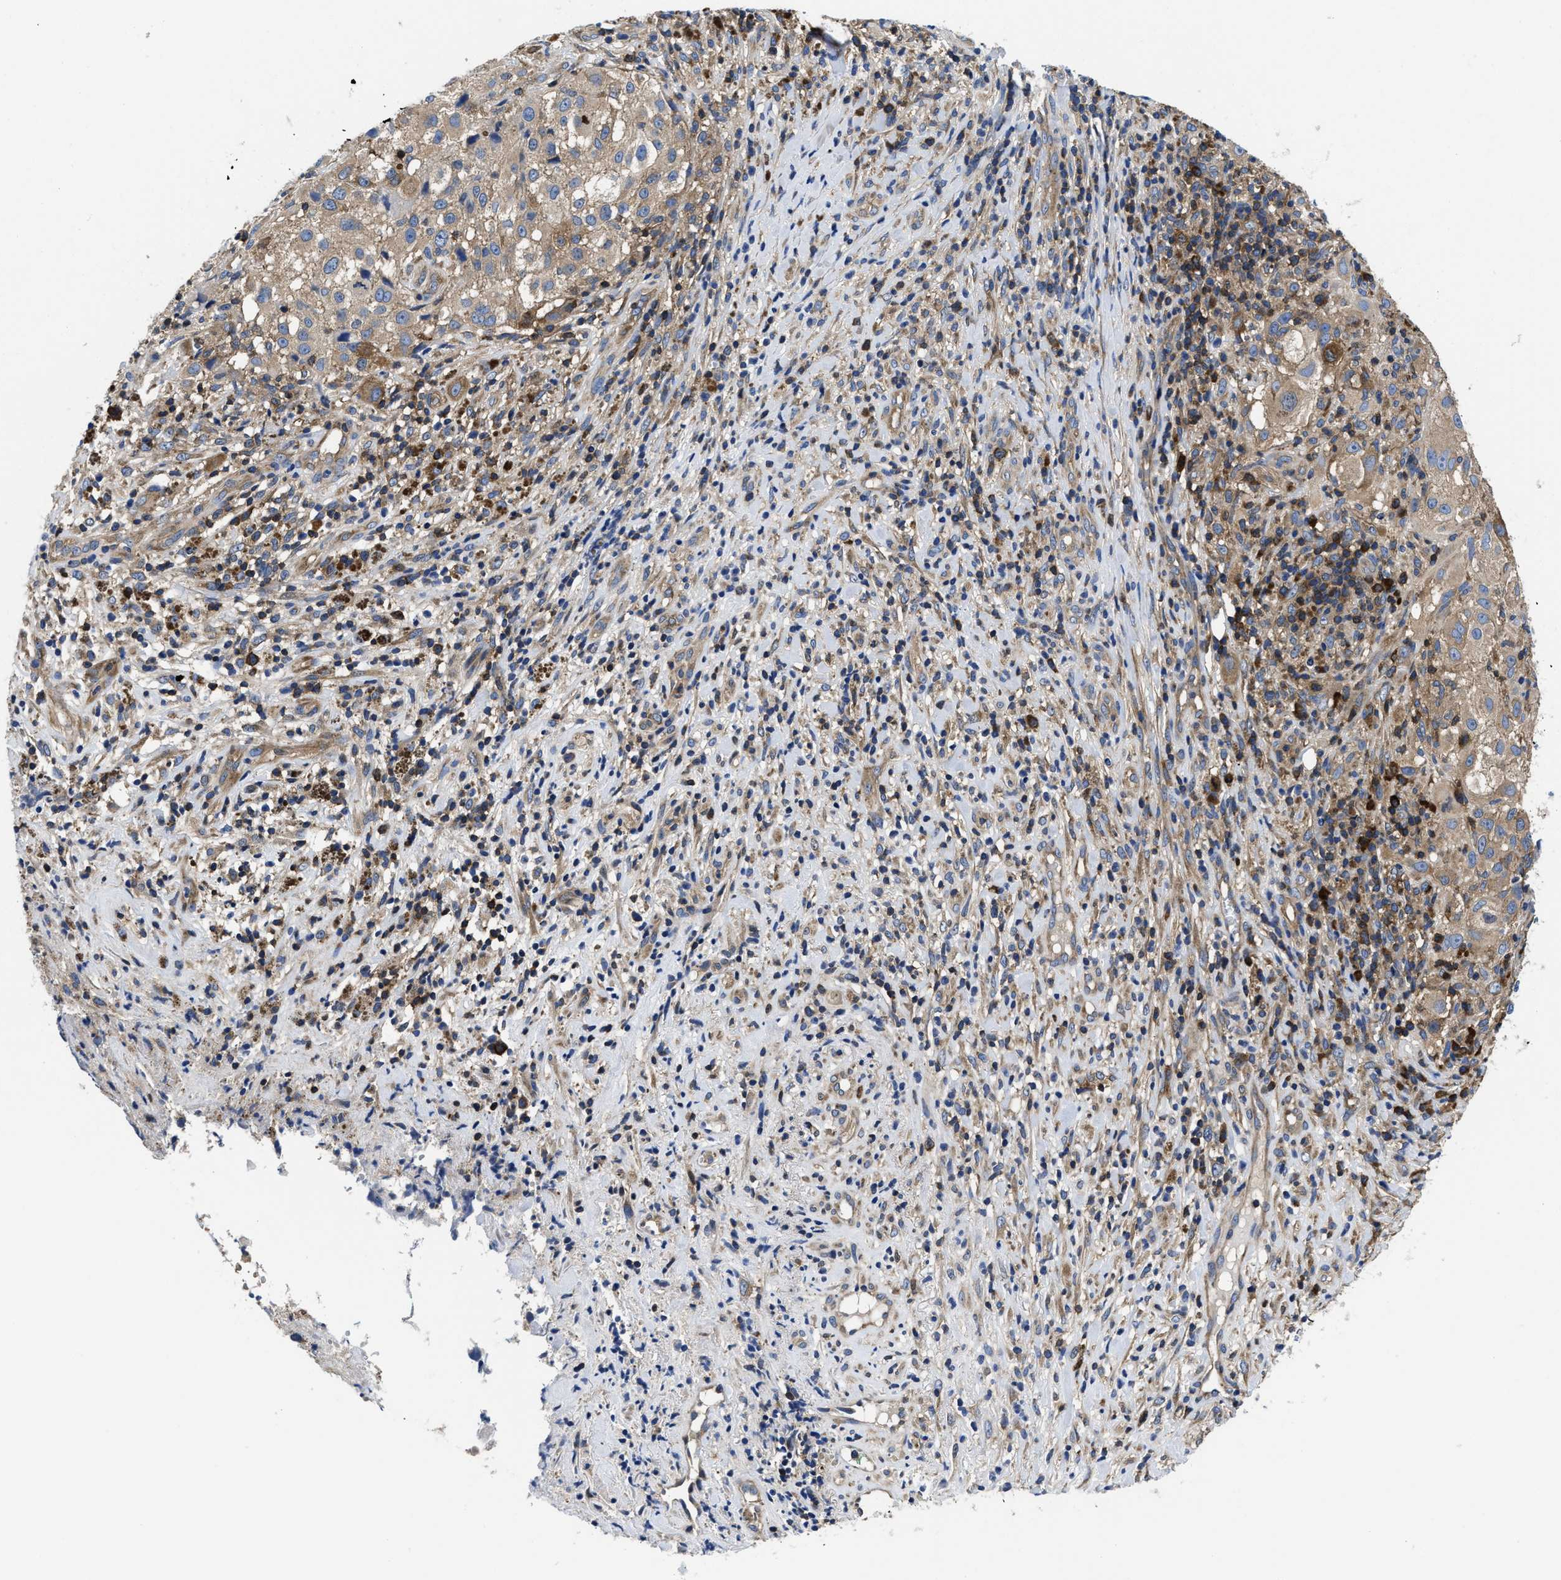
{"staining": {"intensity": "weak", "quantity": ">75%", "location": "cytoplasmic/membranous"}, "tissue": "melanoma", "cell_type": "Tumor cells", "image_type": "cancer", "snomed": [{"axis": "morphology", "description": "Necrosis, NOS"}, {"axis": "morphology", "description": "Malignant melanoma, NOS"}, {"axis": "topography", "description": "Skin"}], "caption": "Human melanoma stained with a protein marker shows weak staining in tumor cells.", "gene": "YARS1", "patient": {"sex": "female", "age": 87}}